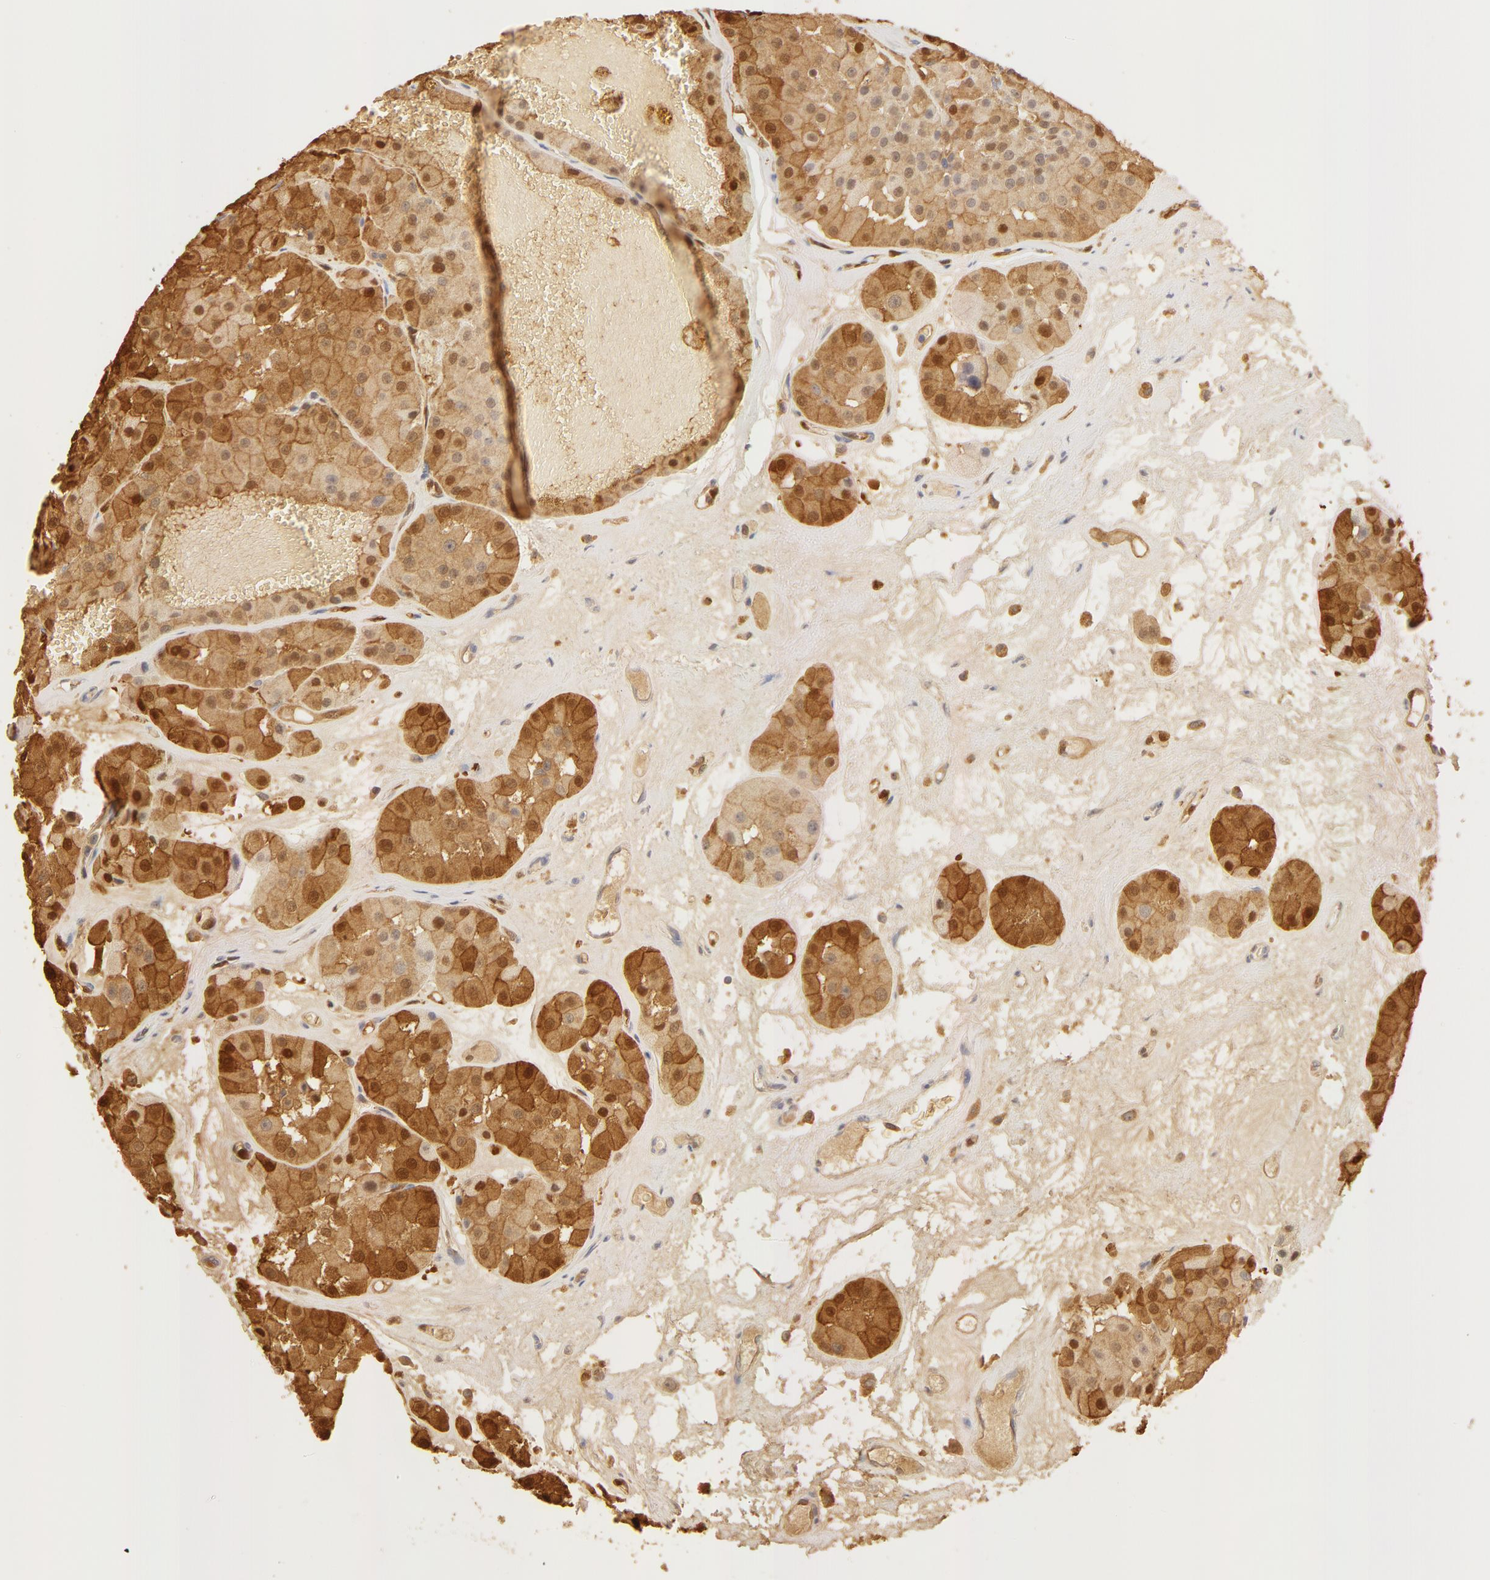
{"staining": {"intensity": "moderate", "quantity": ">75%", "location": "cytoplasmic/membranous,nuclear"}, "tissue": "renal cancer", "cell_type": "Tumor cells", "image_type": "cancer", "snomed": [{"axis": "morphology", "description": "Adenocarcinoma, uncertain malignant potential"}, {"axis": "topography", "description": "Kidney"}], "caption": "Immunohistochemistry (IHC) staining of renal cancer (adenocarcinoma,  uncertain malignant potential), which shows medium levels of moderate cytoplasmic/membranous and nuclear staining in approximately >75% of tumor cells indicating moderate cytoplasmic/membranous and nuclear protein expression. The staining was performed using DAB (brown) for protein detection and nuclei were counterstained in hematoxylin (blue).", "gene": "CA2", "patient": {"sex": "male", "age": 63}}